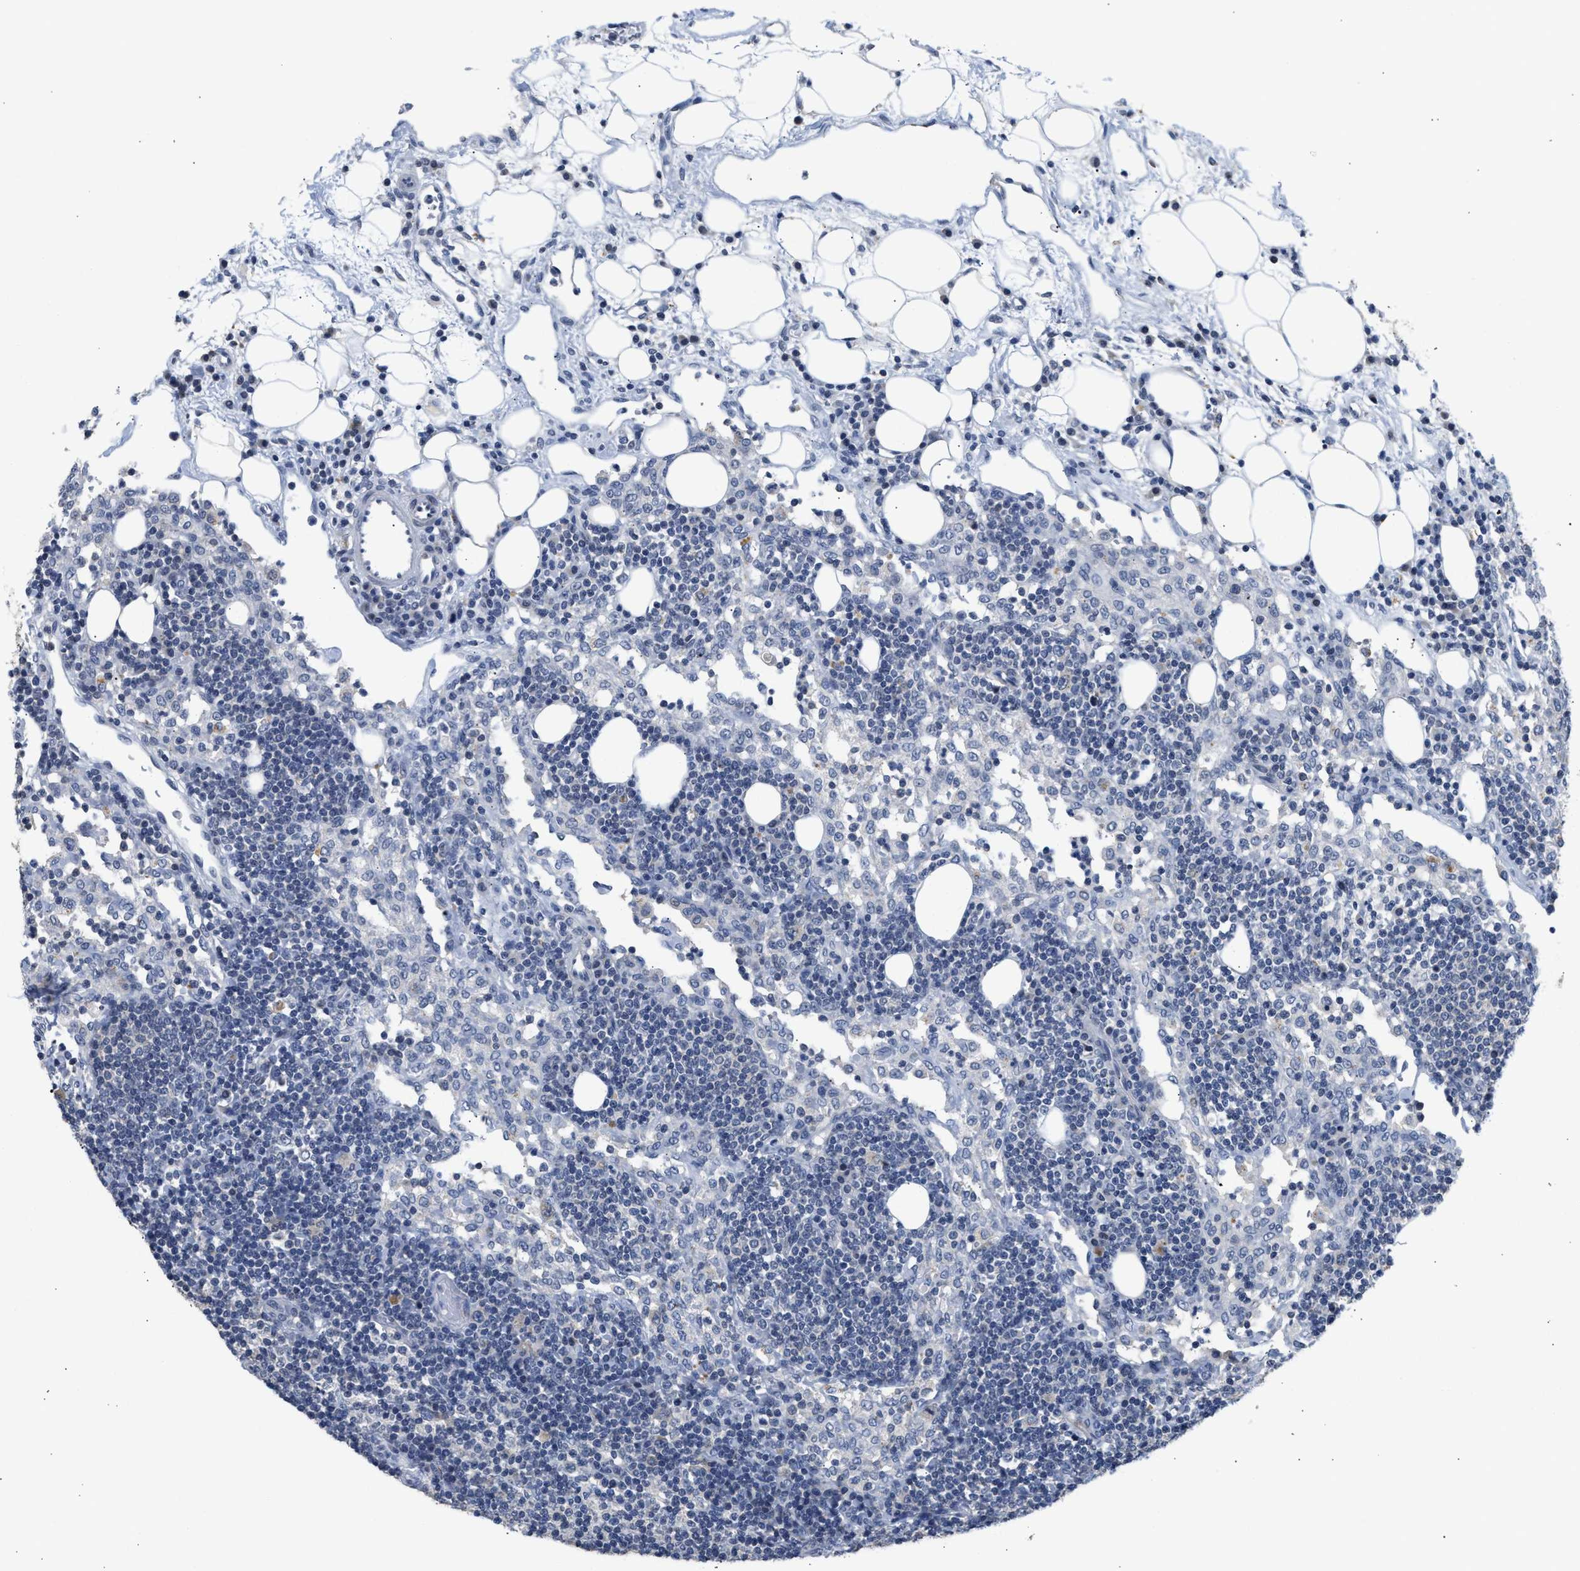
{"staining": {"intensity": "moderate", "quantity": "<25%", "location": "cytoplasmic/membranous"}, "tissue": "lymph node", "cell_type": "Germinal center cells", "image_type": "normal", "snomed": [{"axis": "morphology", "description": "Normal tissue, NOS"}, {"axis": "morphology", "description": "Carcinoid, malignant, NOS"}, {"axis": "topography", "description": "Lymph node"}], "caption": "A low amount of moderate cytoplasmic/membranous staining is appreciated in about <25% of germinal center cells in normal lymph node.", "gene": "PPM1L", "patient": {"sex": "male", "age": 47}}